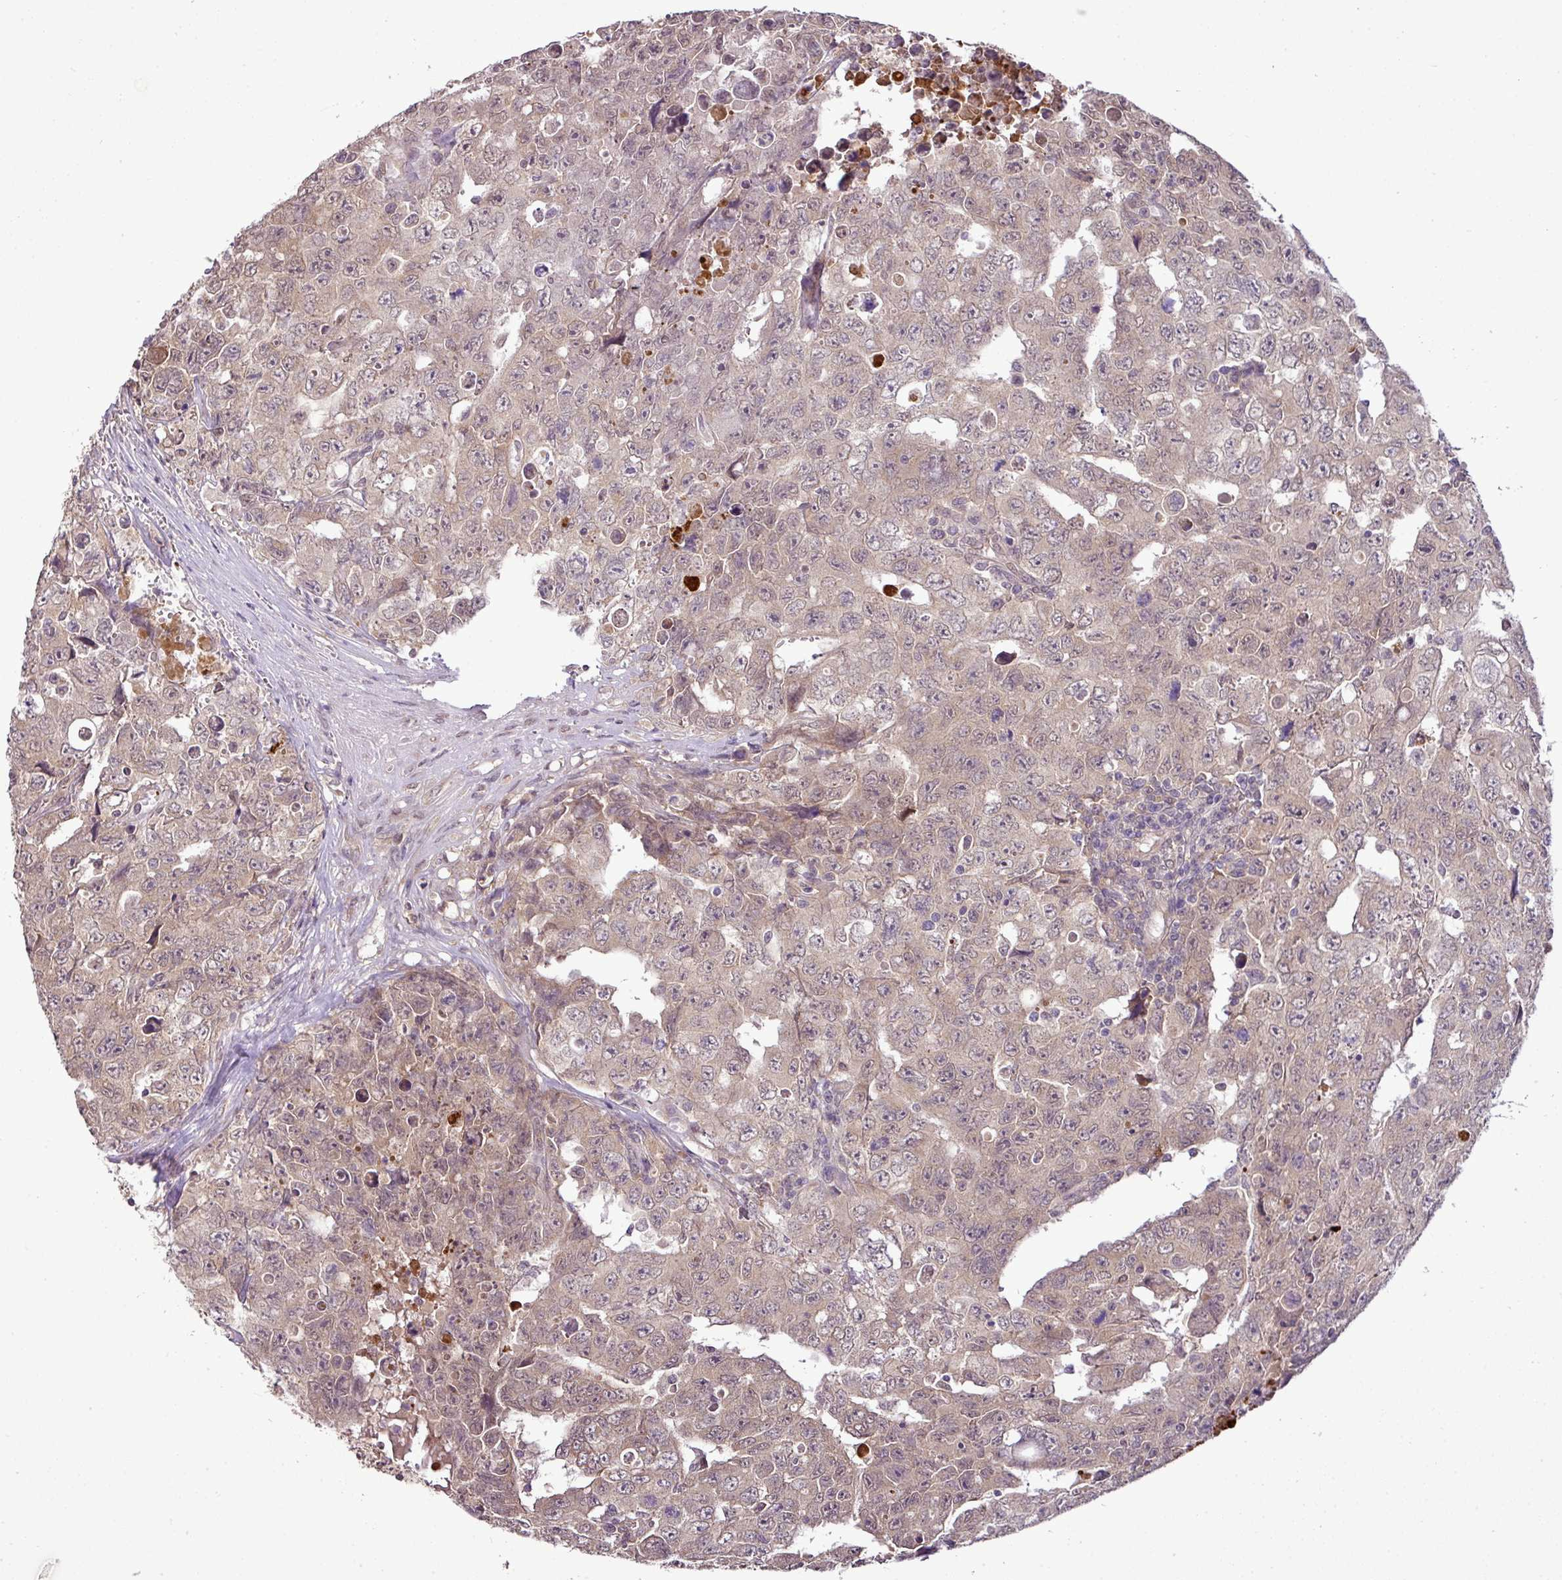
{"staining": {"intensity": "weak", "quantity": "25%-75%", "location": "cytoplasmic/membranous,nuclear"}, "tissue": "testis cancer", "cell_type": "Tumor cells", "image_type": "cancer", "snomed": [{"axis": "morphology", "description": "Carcinoma, Embryonal, NOS"}, {"axis": "topography", "description": "Testis"}], "caption": "A brown stain shows weak cytoplasmic/membranous and nuclear expression of a protein in human testis cancer (embryonal carcinoma) tumor cells.", "gene": "DNAAF4", "patient": {"sex": "male", "age": 24}}